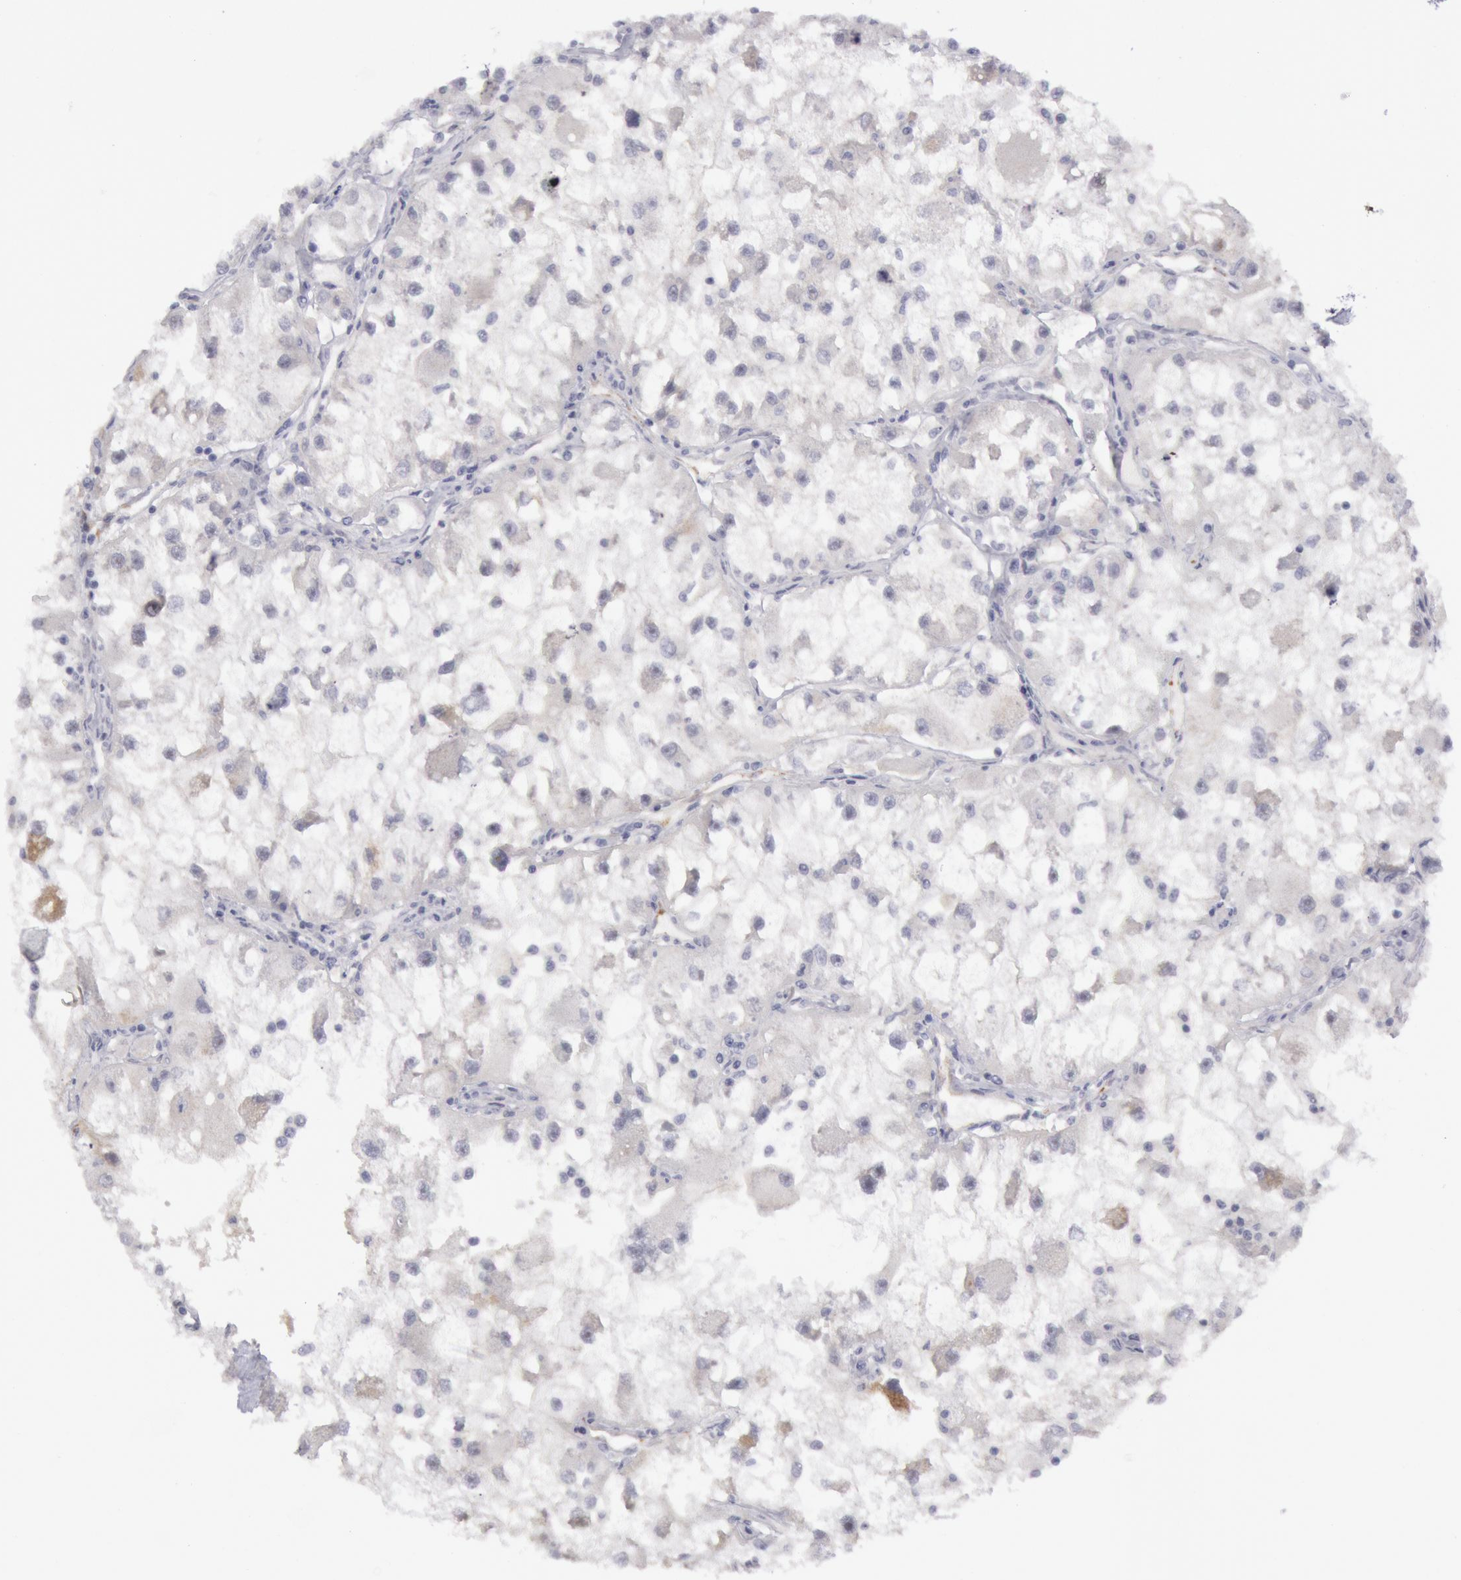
{"staining": {"intensity": "negative", "quantity": "none", "location": "none"}, "tissue": "renal cancer", "cell_type": "Tumor cells", "image_type": "cancer", "snomed": [{"axis": "morphology", "description": "Adenocarcinoma, NOS"}, {"axis": "topography", "description": "Kidney"}], "caption": "Immunohistochemistry of human renal cancer (adenocarcinoma) shows no expression in tumor cells. (DAB (3,3'-diaminobenzidine) IHC, high magnification).", "gene": "JOSD1", "patient": {"sex": "female", "age": 73}}